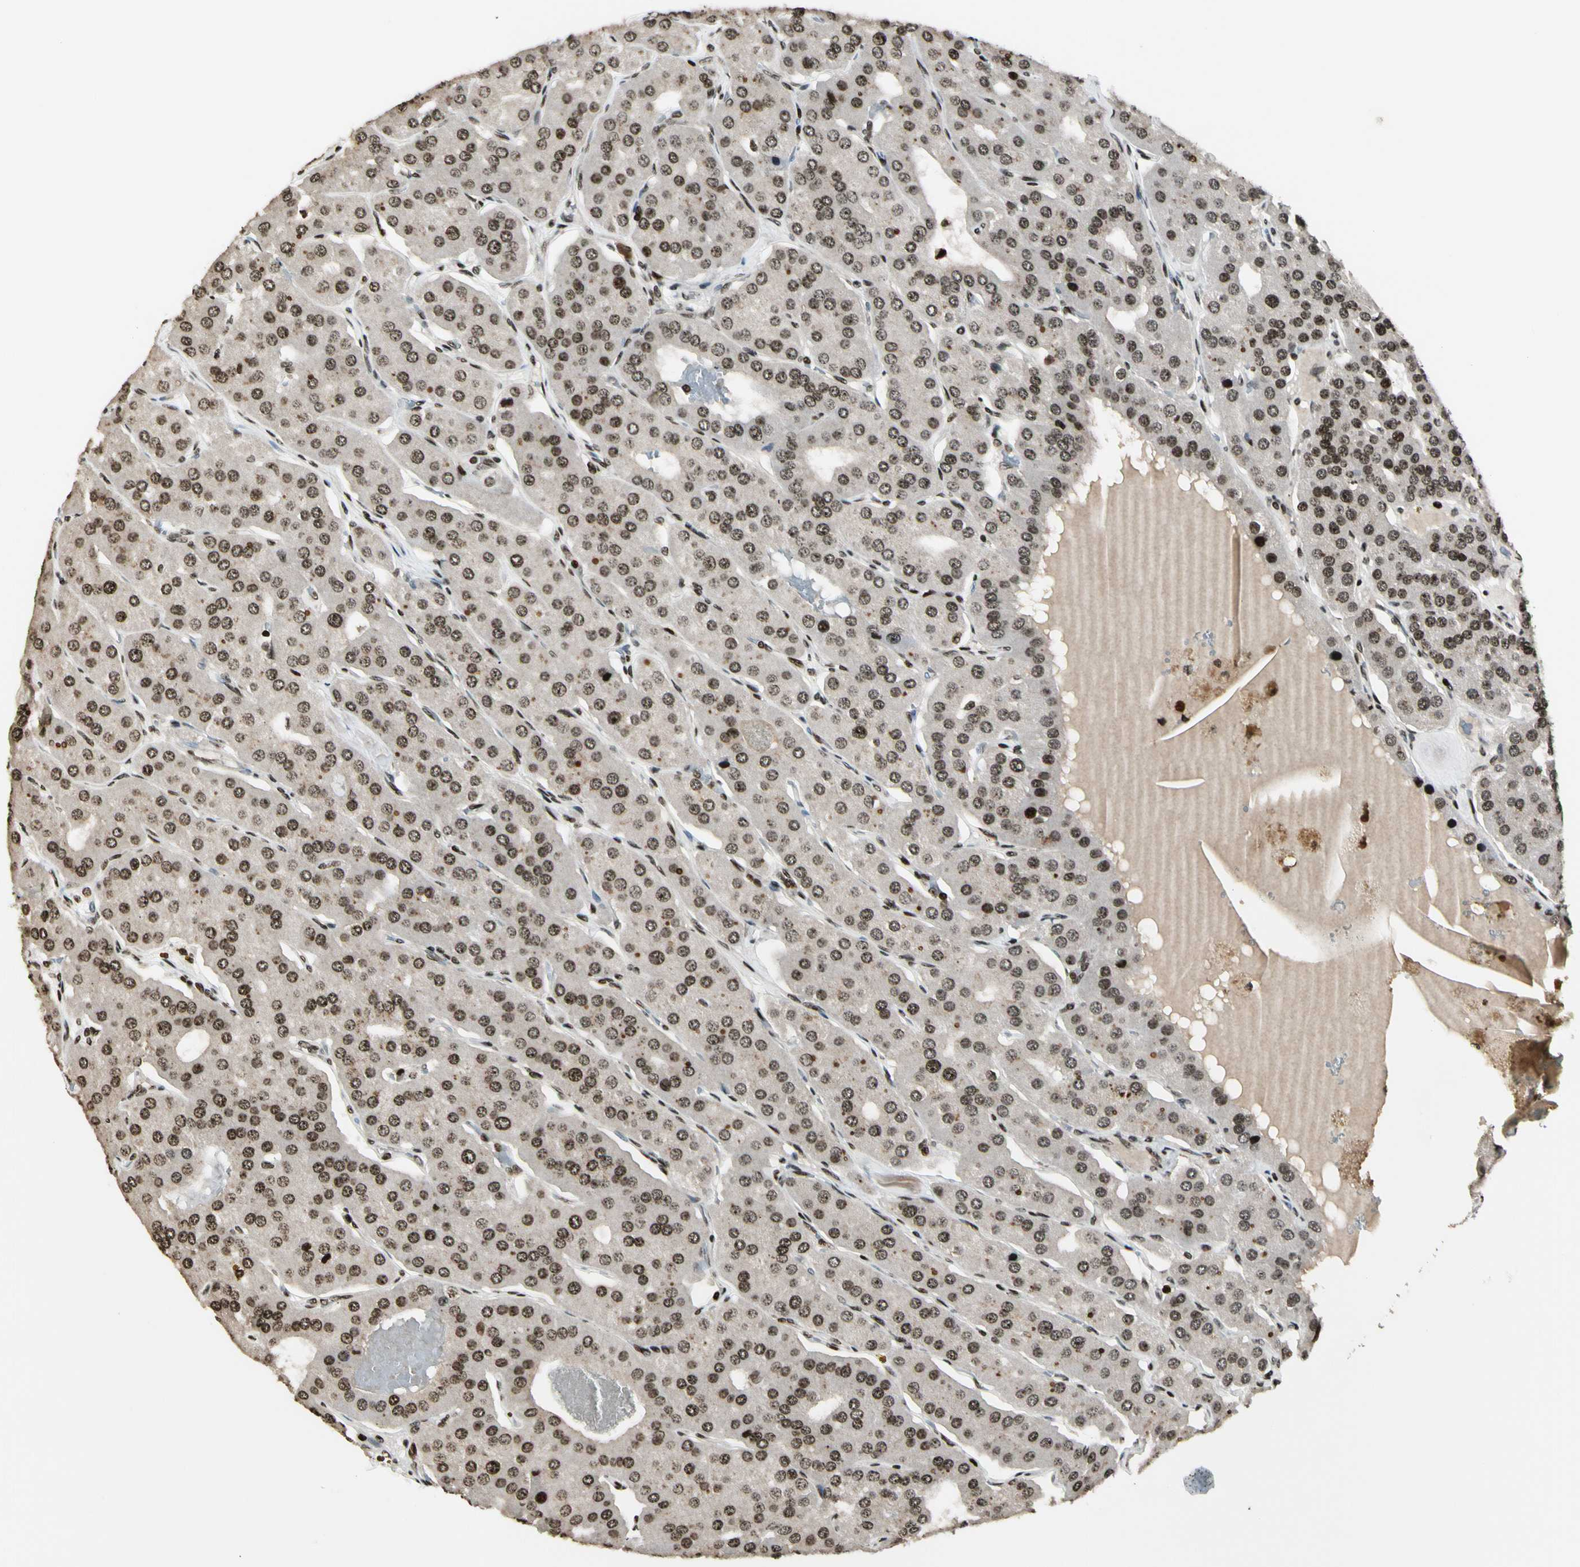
{"staining": {"intensity": "moderate", "quantity": ">75%", "location": "nuclear"}, "tissue": "parathyroid gland", "cell_type": "Glandular cells", "image_type": "normal", "snomed": [{"axis": "morphology", "description": "Normal tissue, NOS"}, {"axis": "morphology", "description": "Adenoma, NOS"}, {"axis": "topography", "description": "Parathyroid gland"}], "caption": "Immunohistochemical staining of normal parathyroid gland exhibits medium levels of moderate nuclear positivity in about >75% of glandular cells. (DAB (3,3'-diaminobenzidine) = brown stain, brightfield microscopy at high magnification).", "gene": "TSHZ3", "patient": {"sex": "female", "age": 86}}